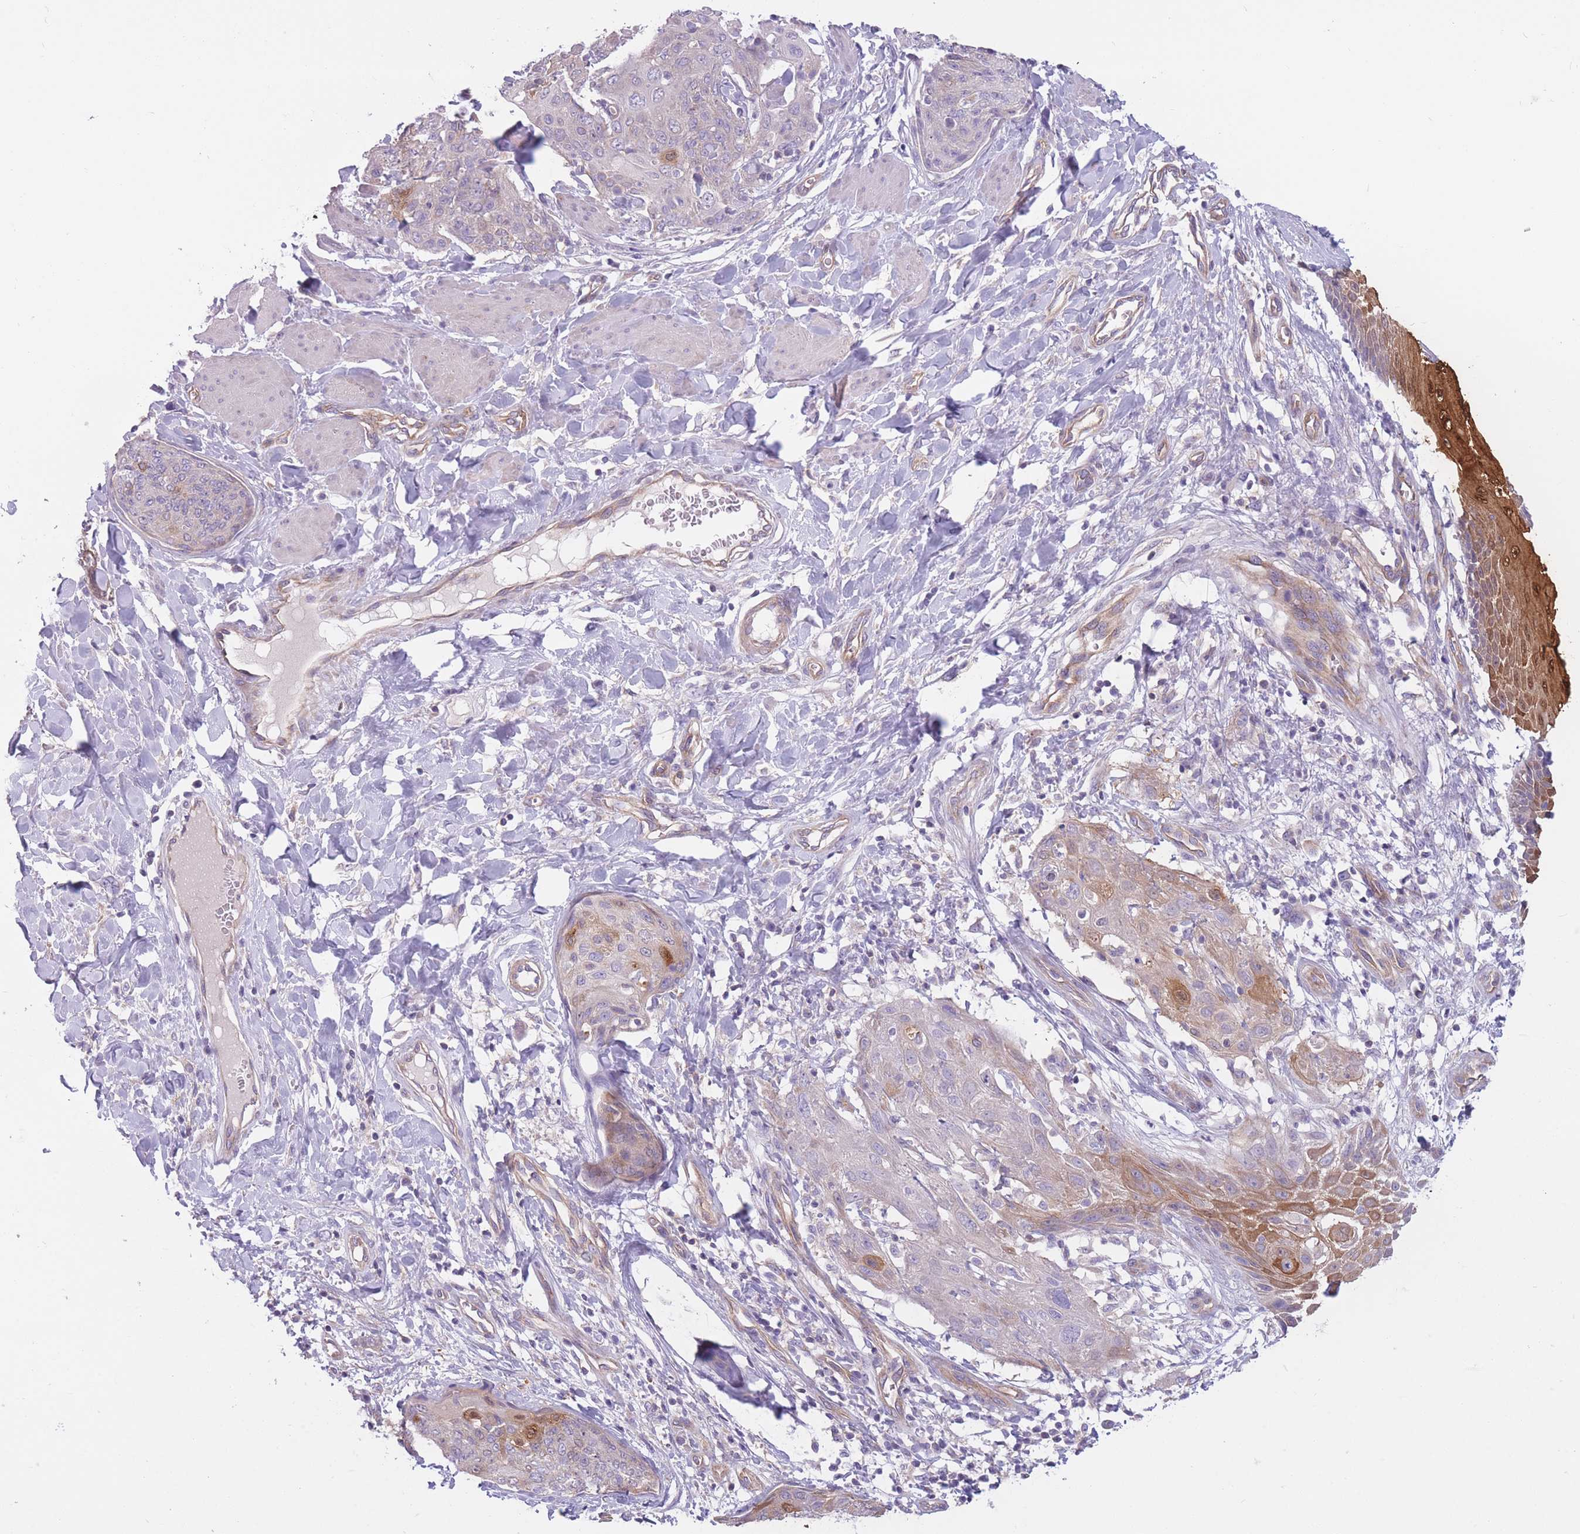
{"staining": {"intensity": "moderate", "quantity": "<25%", "location": "cytoplasmic/membranous"}, "tissue": "skin cancer", "cell_type": "Tumor cells", "image_type": "cancer", "snomed": [{"axis": "morphology", "description": "Squamous cell carcinoma, NOS"}, {"axis": "topography", "description": "Skin"}, {"axis": "topography", "description": "Vulva"}], "caption": "DAB immunohistochemical staining of human squamous cell carcinoma (skin) shows moderate cytoplasmic/membranous protein expression in about <25% of tumor cells.", "gene": "SERPINB3", "patient": {"sex": "female", "age": 85}}